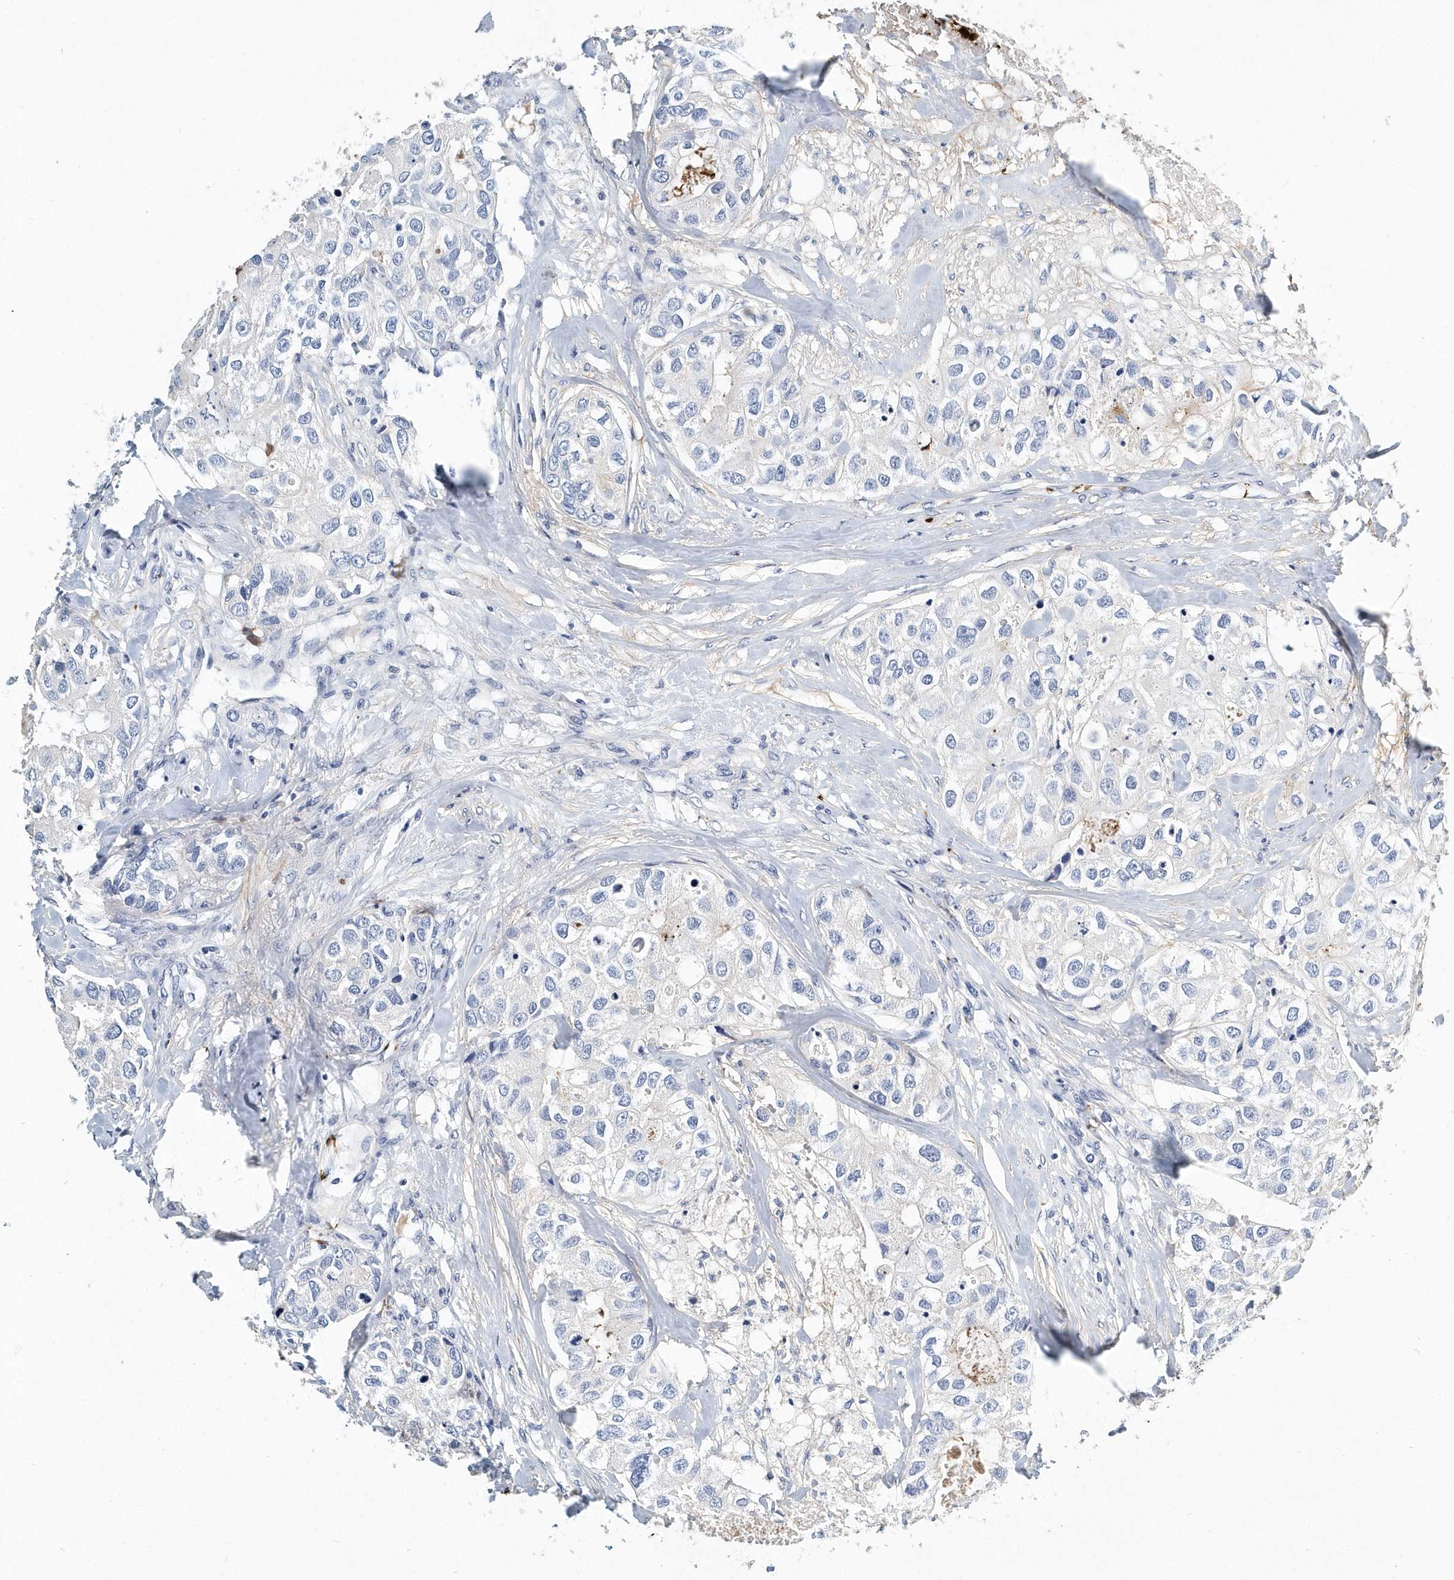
{"staining": {"intensity": "negative", "quantity": "none", "location": "none"}, "tissue": "breast cancer", "cell_type": "Tumor cells", "image_type": "cancer", "snomed": [{"axis": "morphology", "description": "Duct carcinoma"}, {"axis": "topography", "description": "Breast"}], "caption": "Protein analysis of breast intraductal carcinoma displays no significant staining in tumor cells. (Brightfield microscopy of DAB (3,3'-diaminobenzidine) immunohistochemistry (IHC) at high magnification).", "gene": "ITGA2B", "patient": {"sex": "female", "age": 62}}